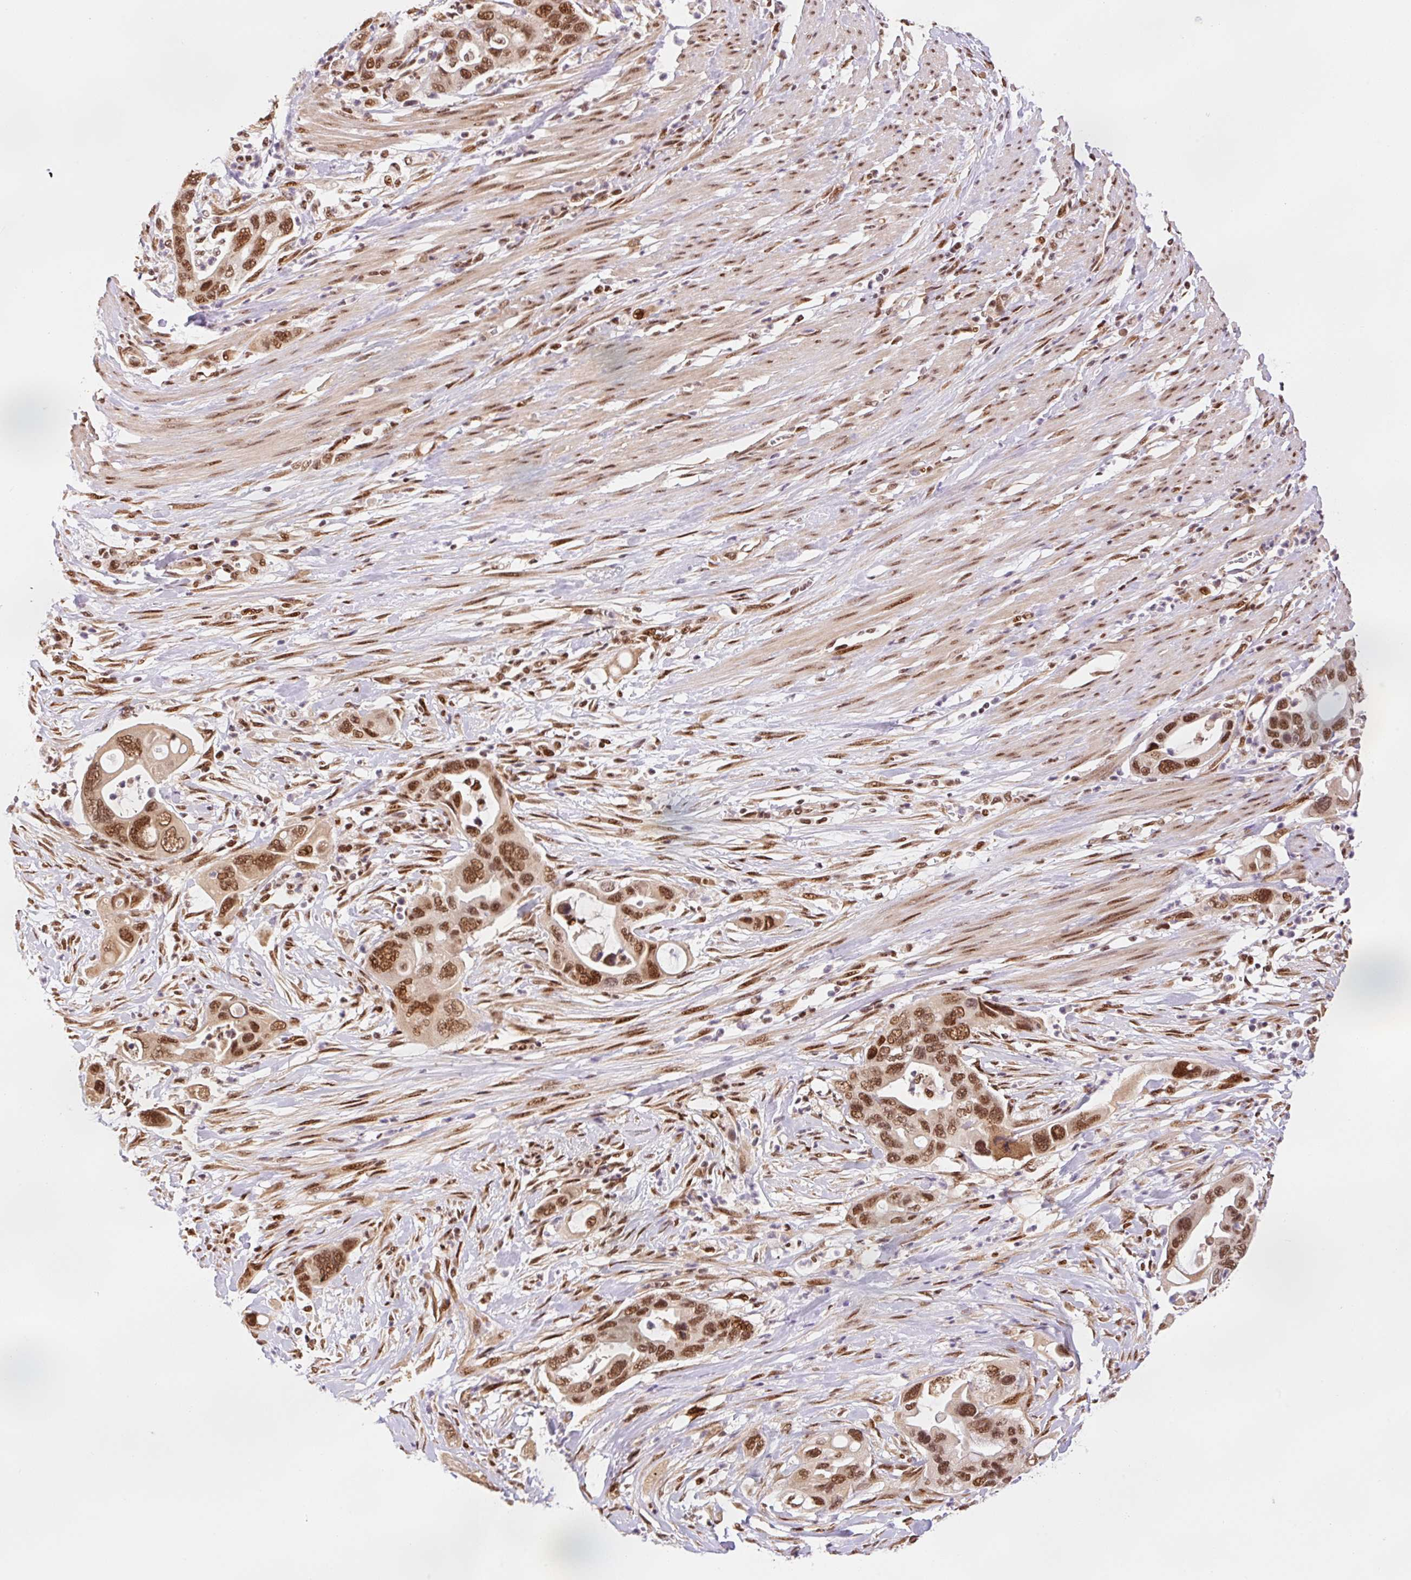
{"staining": {"intensity": "strong", "quantity": ">75%", "location": "nuclear"}, "tissue": "pancreatic cancer", "cell_type": "Tumor cells", "image_type": "cancer", "snomed": [{"axis": "morphology", "description": "Adenocarcinoma, NOS"}, {"axis": "topography", "description": "Pancreas"}], "caption": "The photomicrograph exhibits staining of pancreatic adenocarcinoma, revealing strong nuclear protein positivity (brown color) within tumor cells.", "gene": "INTS8", "patient": {"sex": "female", "age": 71}}